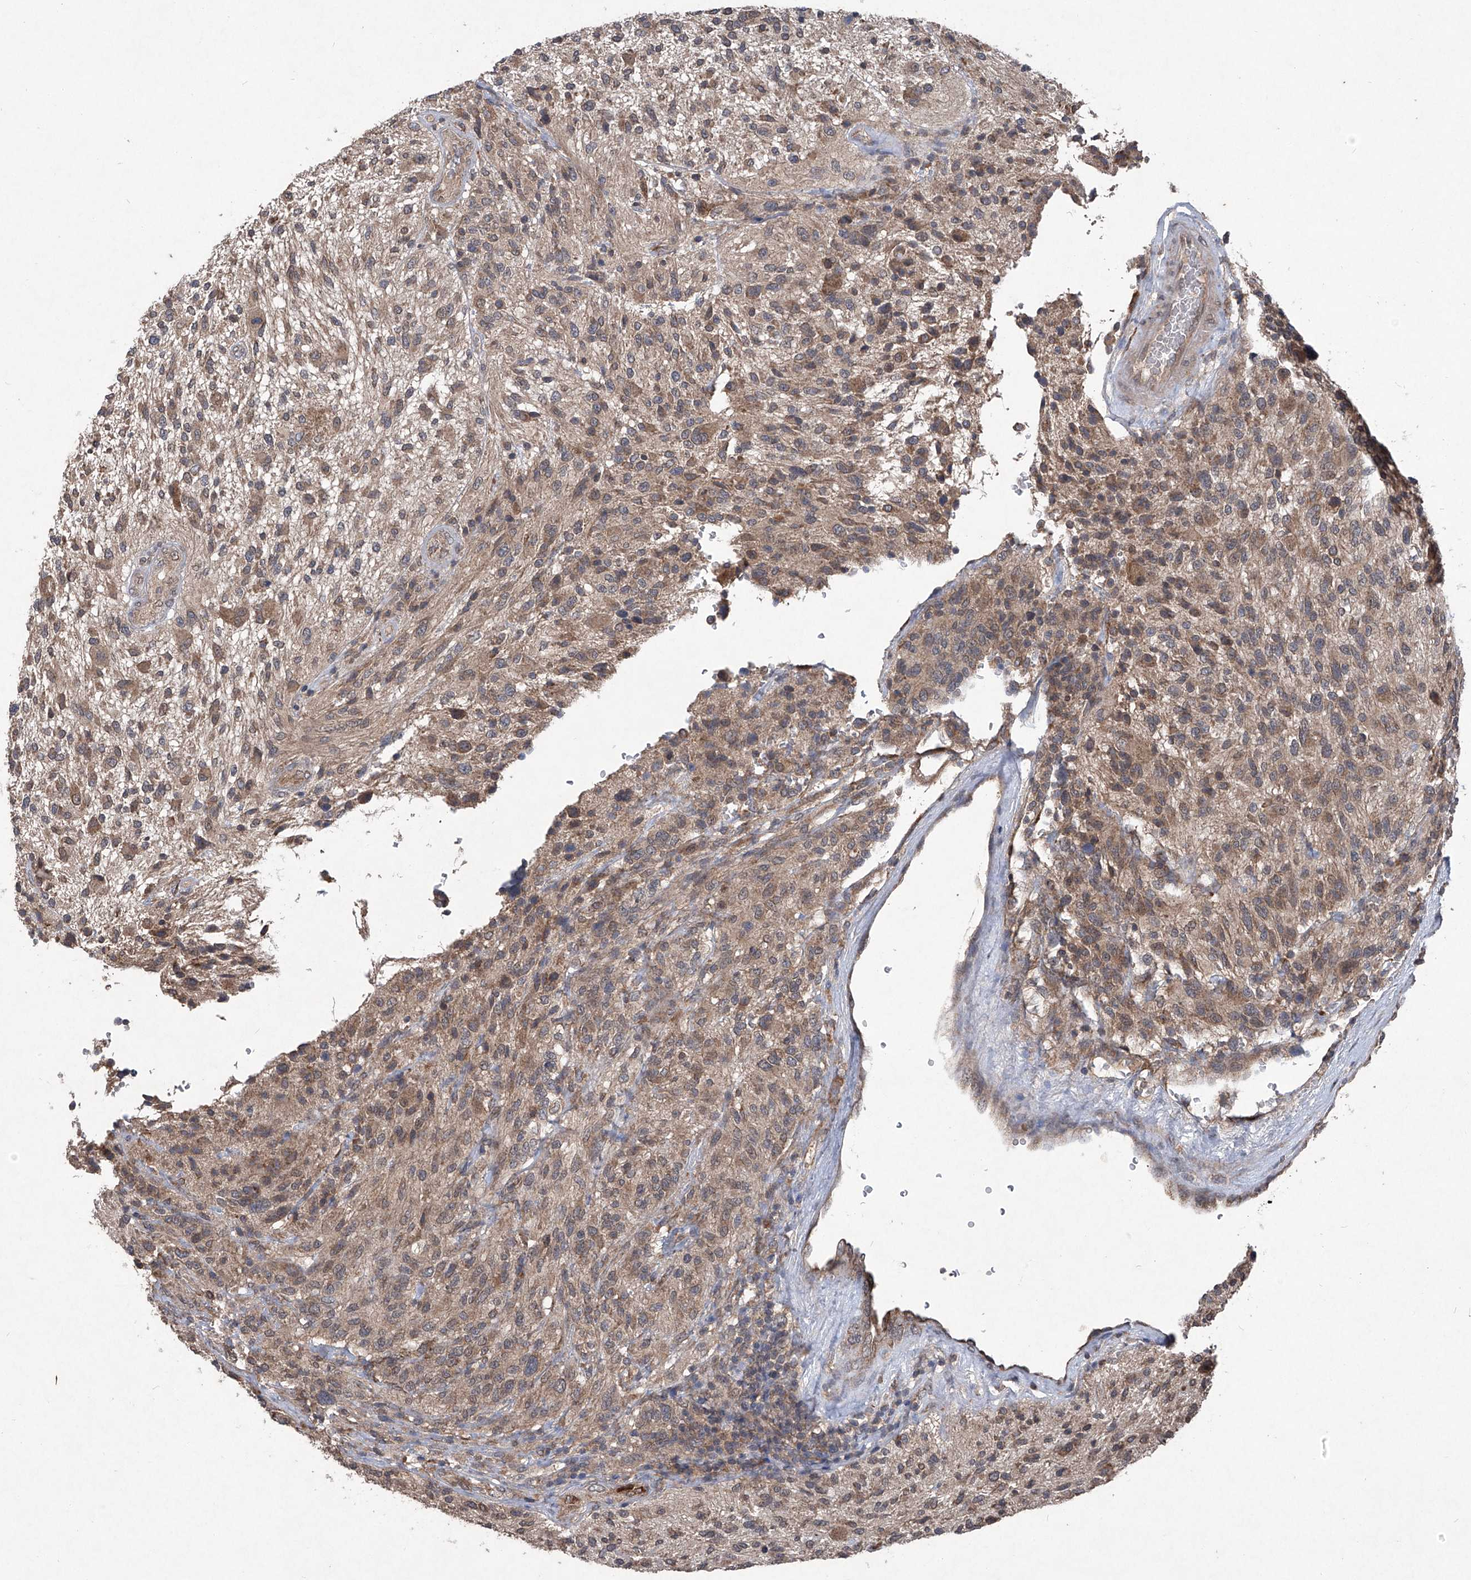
{"staining": {"intensity": "moderate", "quantity": ">75%", "location": "cytoplasmic/membranous"}, "tissue": "glioma", "cell_type": "Tumor cells", "image_type": "cancer", "snomed": [{"axis": "morphology", "description": "Glioma, malignant, High grade"}, {"axis": "topography", "description": "Brain"}], "caption": "Immunohistochemistry (IHC) photomicrograph of neoplastic tissue: malignant glioma (high-grade) stained using immunohistochemistry (IHC) displays medium levels of moderate protein expression localized specifically in the cytoplasmic/membranous of tumor cells, appearing as a cytoplasmic/membranous brown color.", "gene": "SUMF2", "patient": {"sex": "male", "age": 47}}